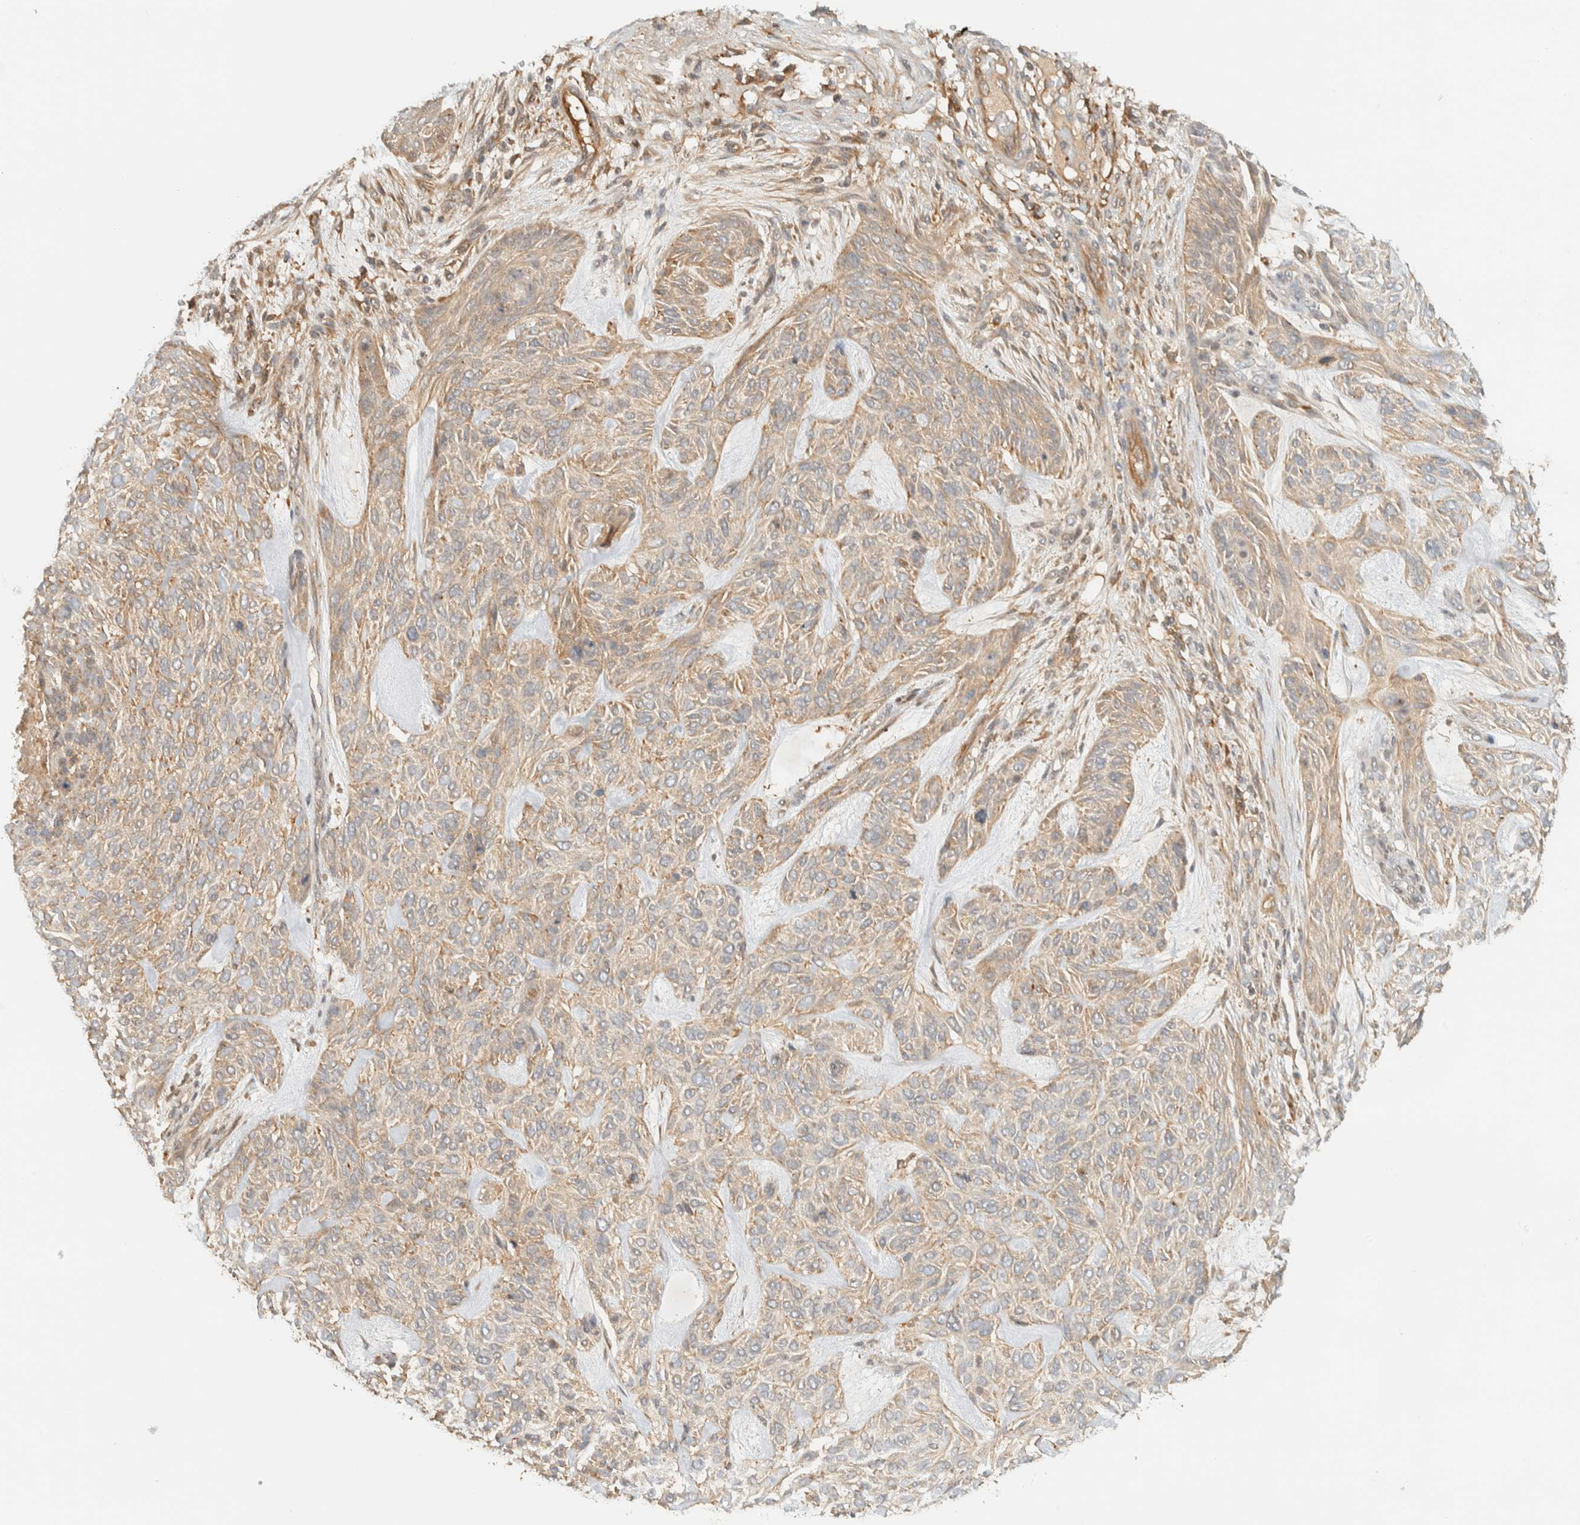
{"staining": {"intensity": "weak", "quantity": "25%-75%", "location": "cytoplasmic/membranous"}, "tissue": "skin cancer", "cell_type": "Tumor cells", "image_type": "cancer", "snomed": [{"axis": "morphology", "description": "Basal cell carcinoma"}, {"axis": "topography", "description": "Skin"}], "caption": "Protein staining of skin cancer (basal cell carcinoma) tissue displays weak cytoplasmic/membranous staining in about 25%-75% of tumor cells.", "gene": "TMEM192", "patient": {"sex": "male", "age": 55}}